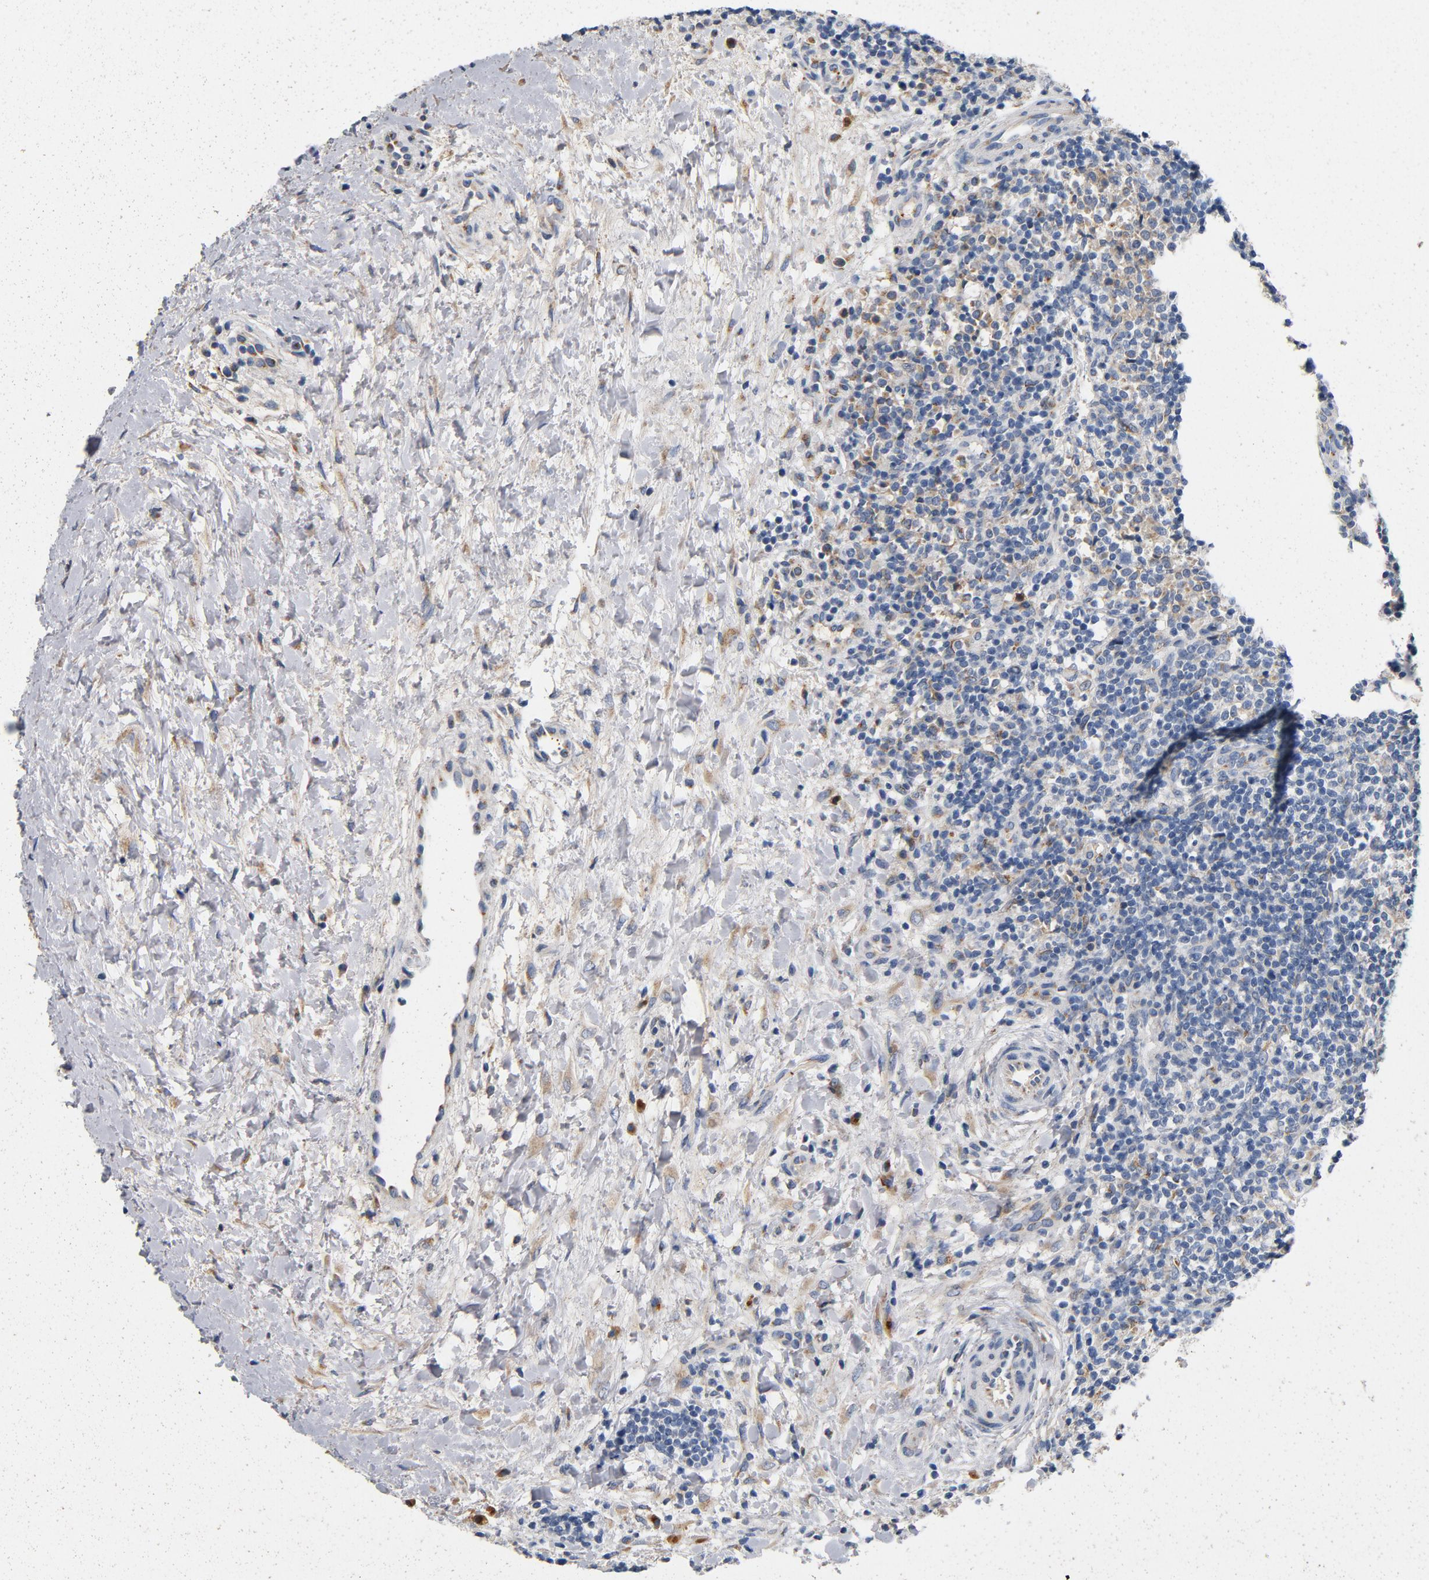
{"staining": {"intensity": "negative", "quantity": "none", "location": "none"}, "tissue": "lymphoma", "cell_type": "Tumor cells", "image_type": "cancer", "snomed": [{"axis": "morphology", "description": "Malignant lymphoma, non-Hodgkin's type, Low grade"}, {"axis": "topography", "description": "Lymph node"}], "caption": "Micrograph shows no protein expression in tumor cells of lymphoma tissue.", "gene": "LMAN2", "patient": {"sex": "female", "age": 76}}